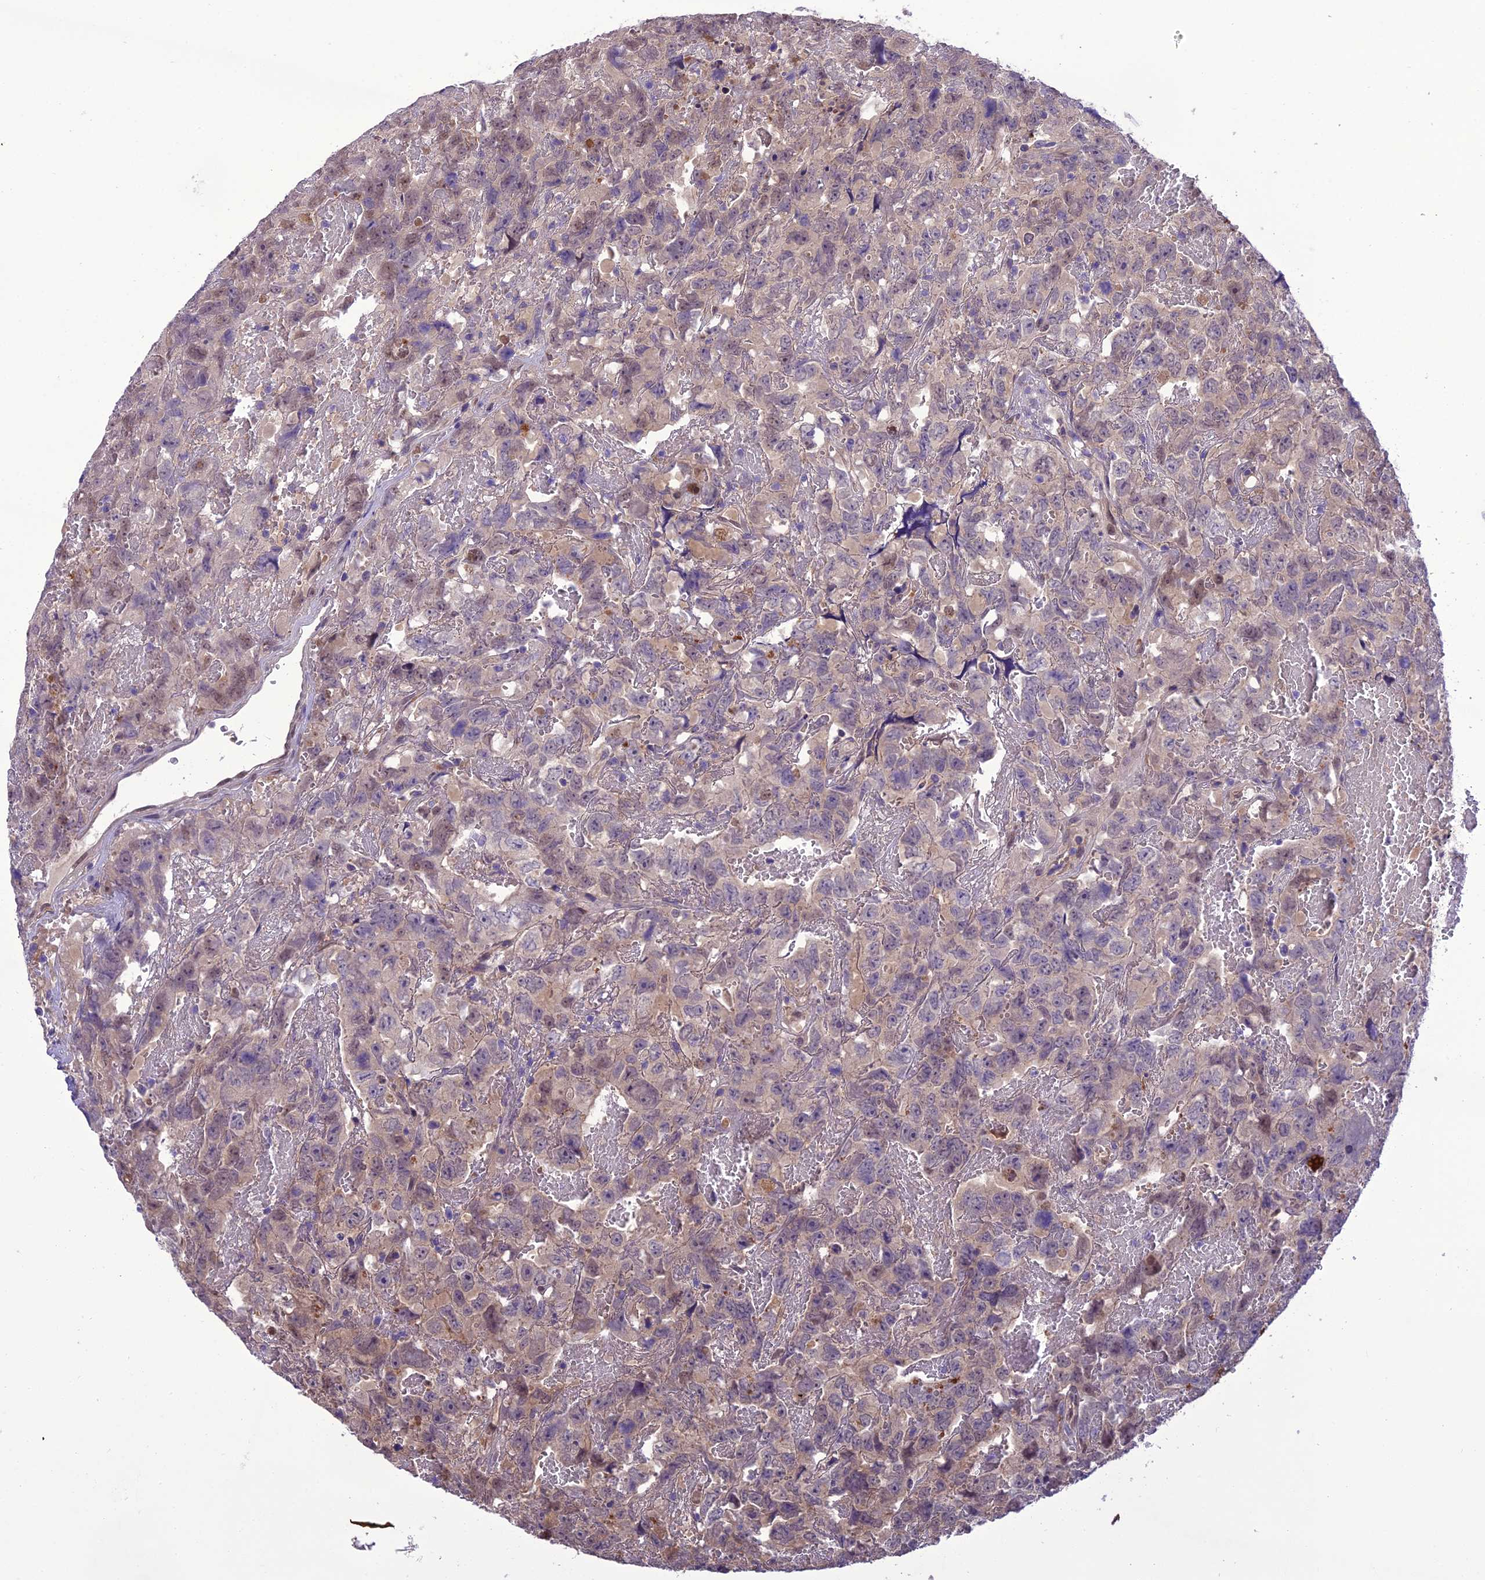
{"staining": {"intensity": "weak", "quantity": "<25%", "location": "nuclear"}, "tissue": "testis cancer", "cell_type": "Tumor cells", "image_type": "cancer", "snomed": [{"axis": "morphology", "description": "Carcinoma, Embryonal, NOS"}, {"axis": "topography", "description": "Testis"}], "caption": "Testis embryonal carcinoma was stained to show a protein in brown. There is no significant positivity in tumor cells.", "gene": "BORCS6", "patient": {"sex": "male", "age": 45}}